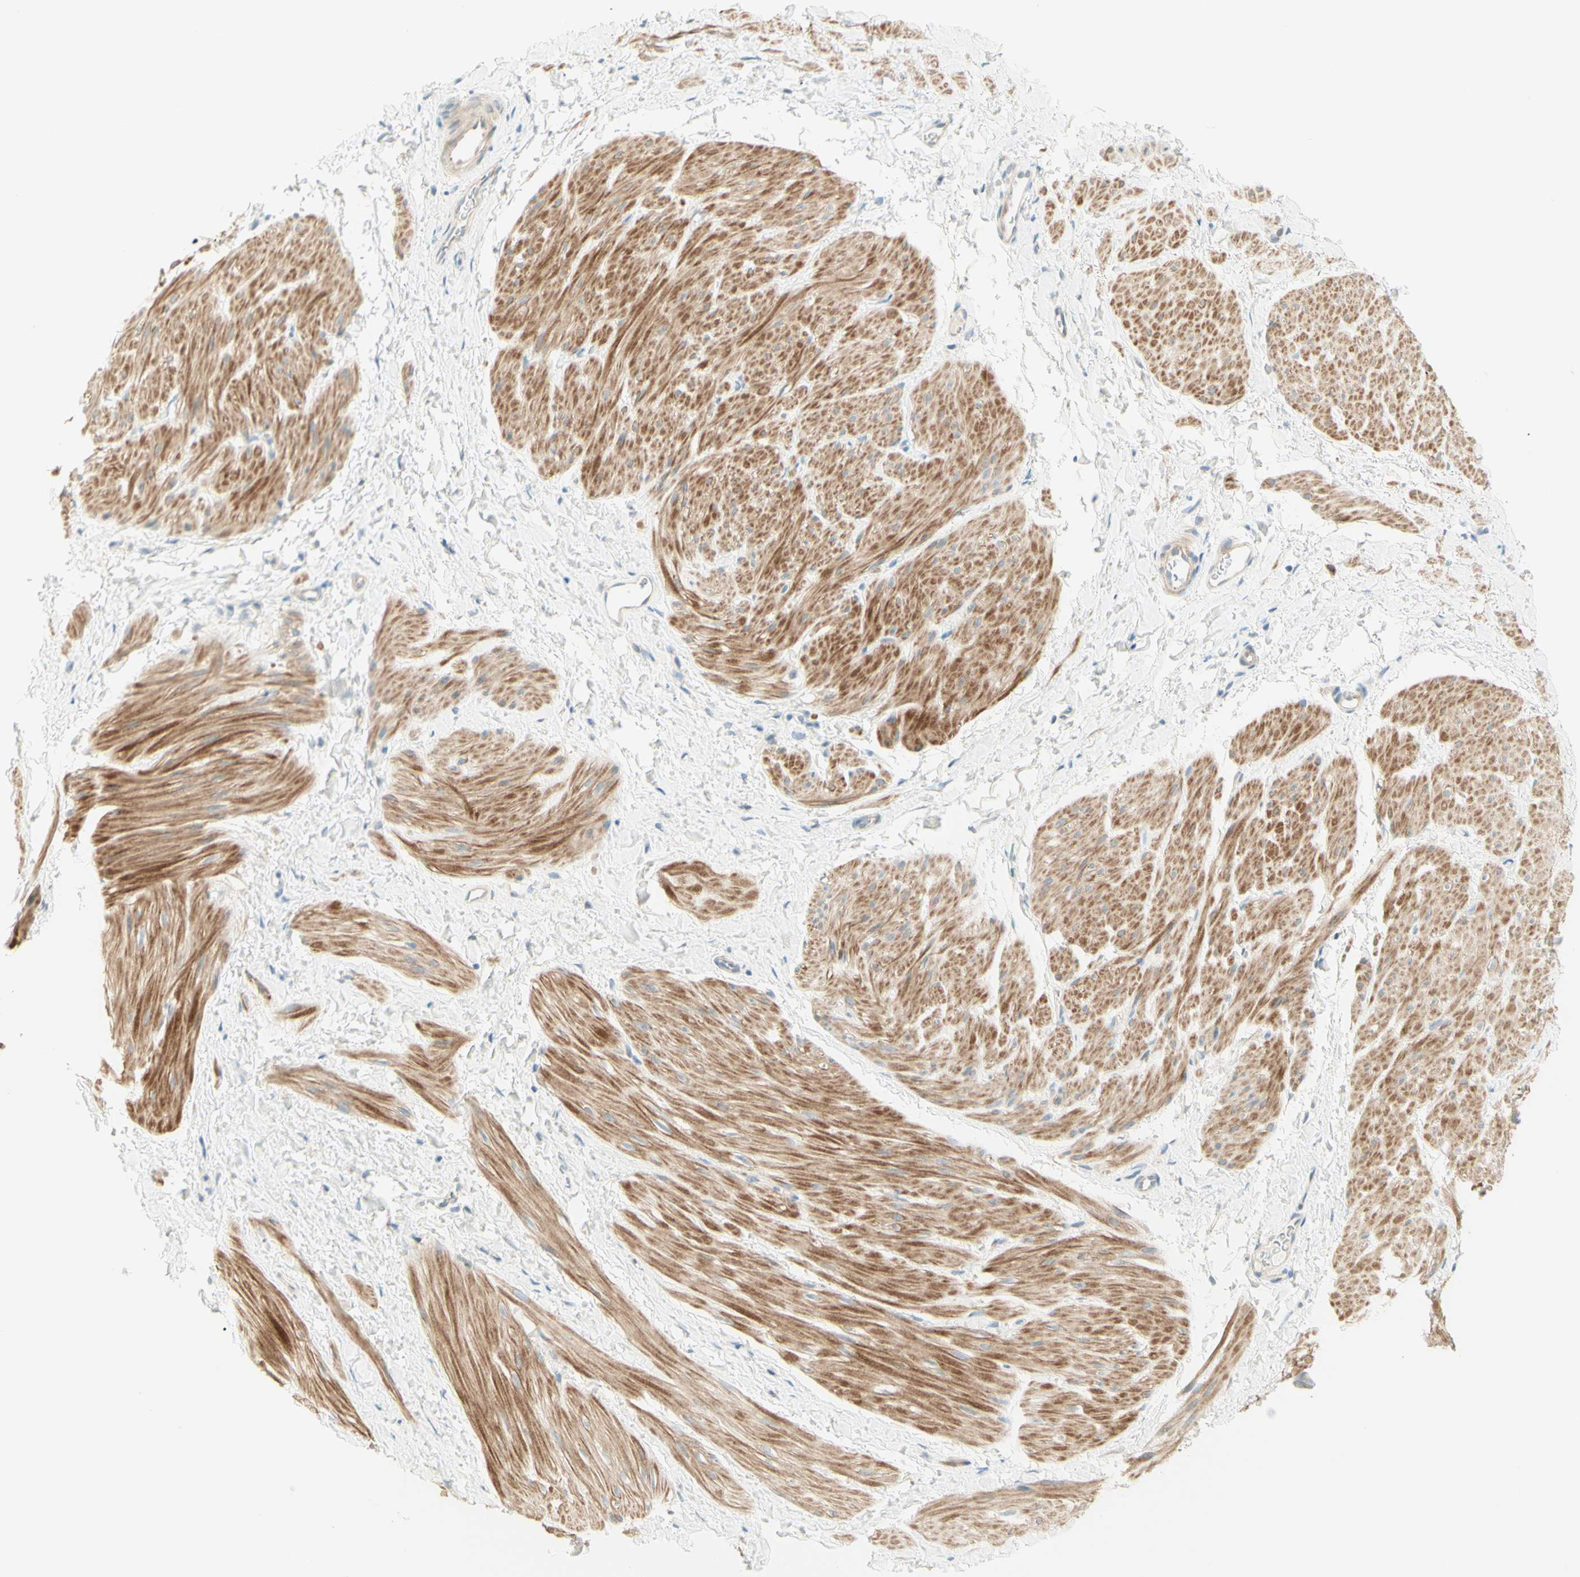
{"staining": {"intensity": "moderate", "quantity": ">75%", "location": "cytoplasmic/membranous"}, "tissue": "smooth muscle", "cell_type": "Smooth muscle cells", "image_type": "normal", "snomed": [{"axis": "morphology", "description": "Normal tissue, NOS"}, {"axis": "topography", "description": "Smooth muscle"}], "caption": "IHC staining of normal smooth muscle, which displays medium levels of moderate cytoplasmic/membranous staining in approximately >75% of smooth muscle cells indicating moderate cytoplasmic/membranous protein positivity. The staining was performed using DAB (3,3'-diaminobenzidine) (brown) for protein detection and nuclei were counterstained in hematoxylin (blue).", "gene": "PROM1", "patient": {"sex": "male", "age": 16}}